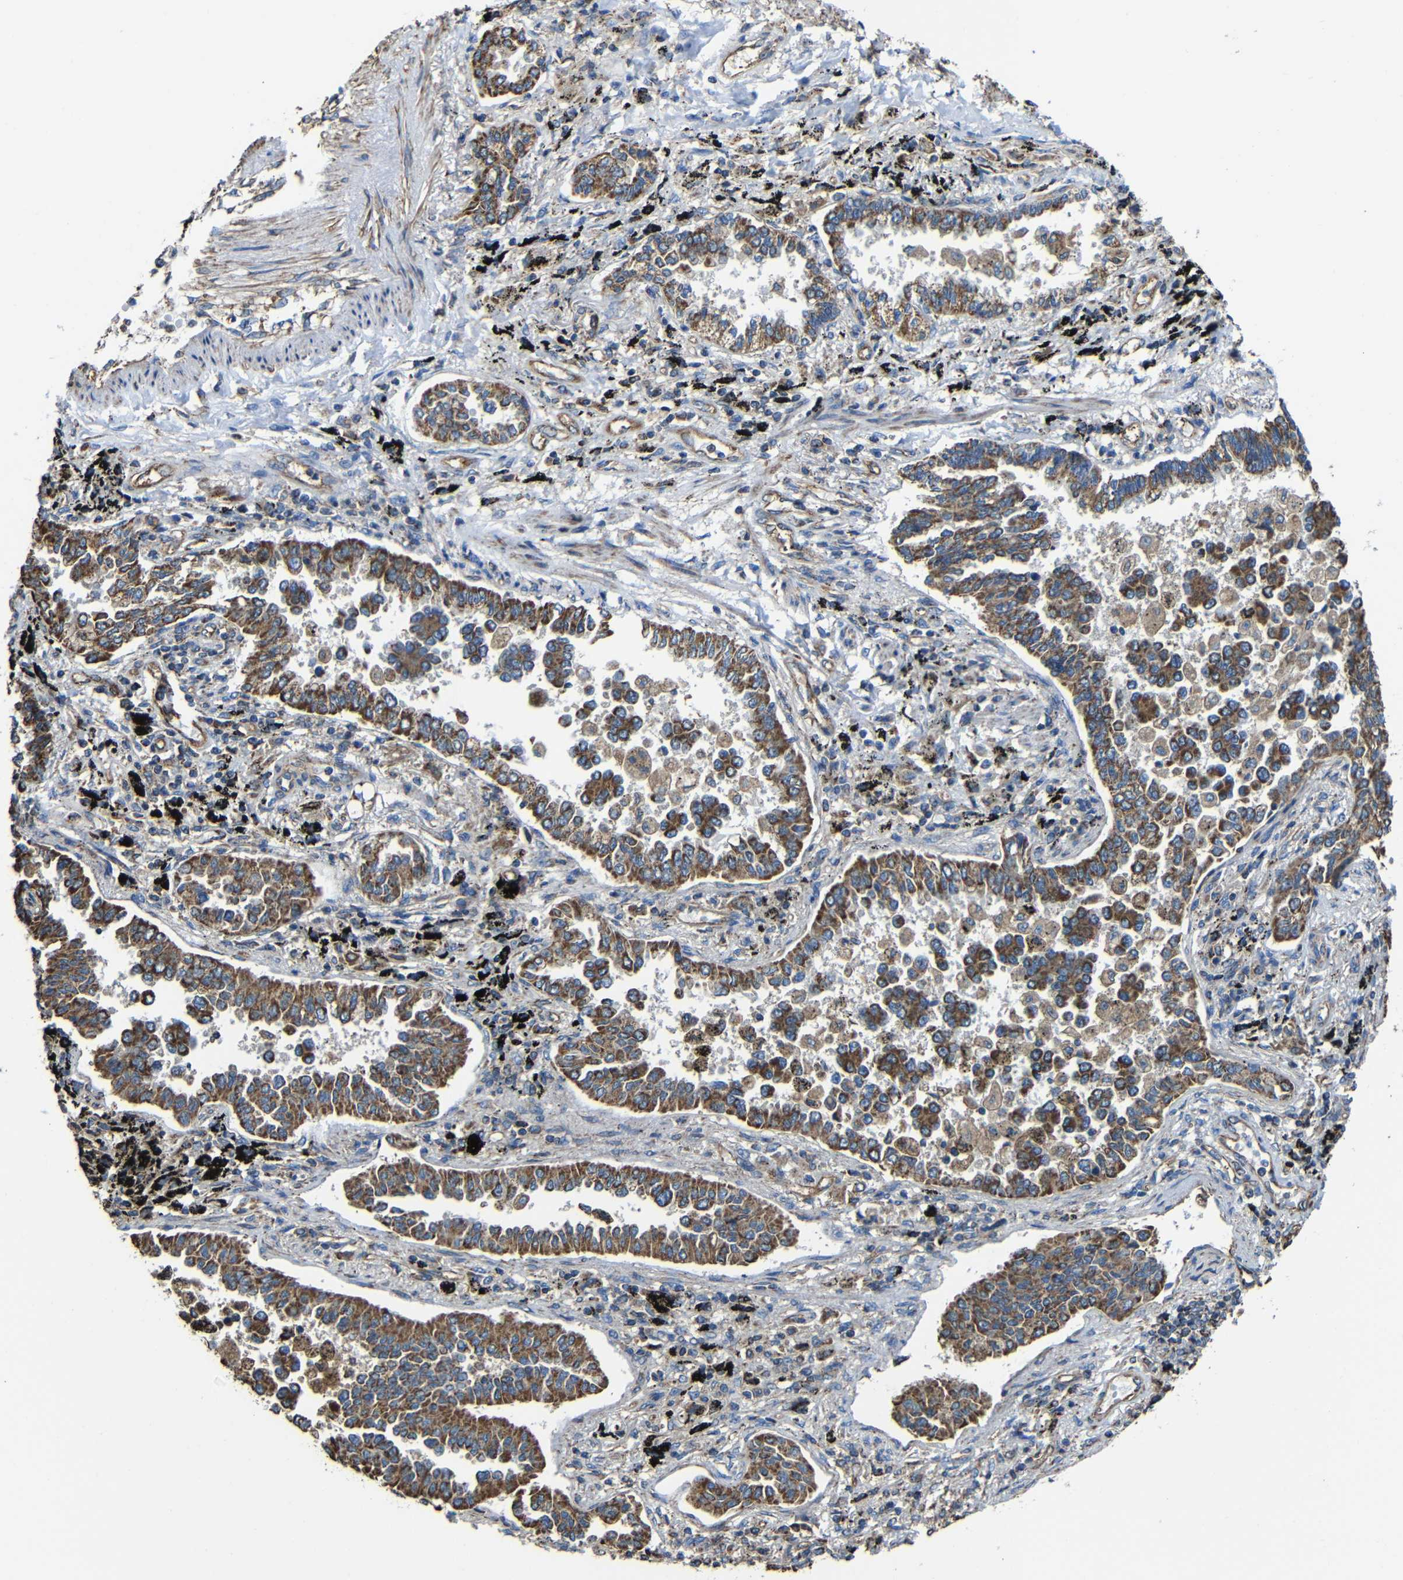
{"staining": {"intensity": "strong", "quantity": ">75%", "location": "cytoplasmic/membranous"}, "tissue": "lung cancer", "cell_type": "Tumor cells", "image_type": "cancer", "snomed": [{"axis": "morphology", "description": "Normal tissue, NOS"}, {"axis": "morphology", "description": "Adenocarcinoma, NOS"}, {"axis": "topography", "description": "Lung"}], "caption": "Immunohistochemical staining of lung adenocarcinoma displays strong cytoplasmic/membranous protein positivity in approximately >75% of tumor cells.", "gene": "INTS6L", "patient": {"sex": "male", "age": 59}}